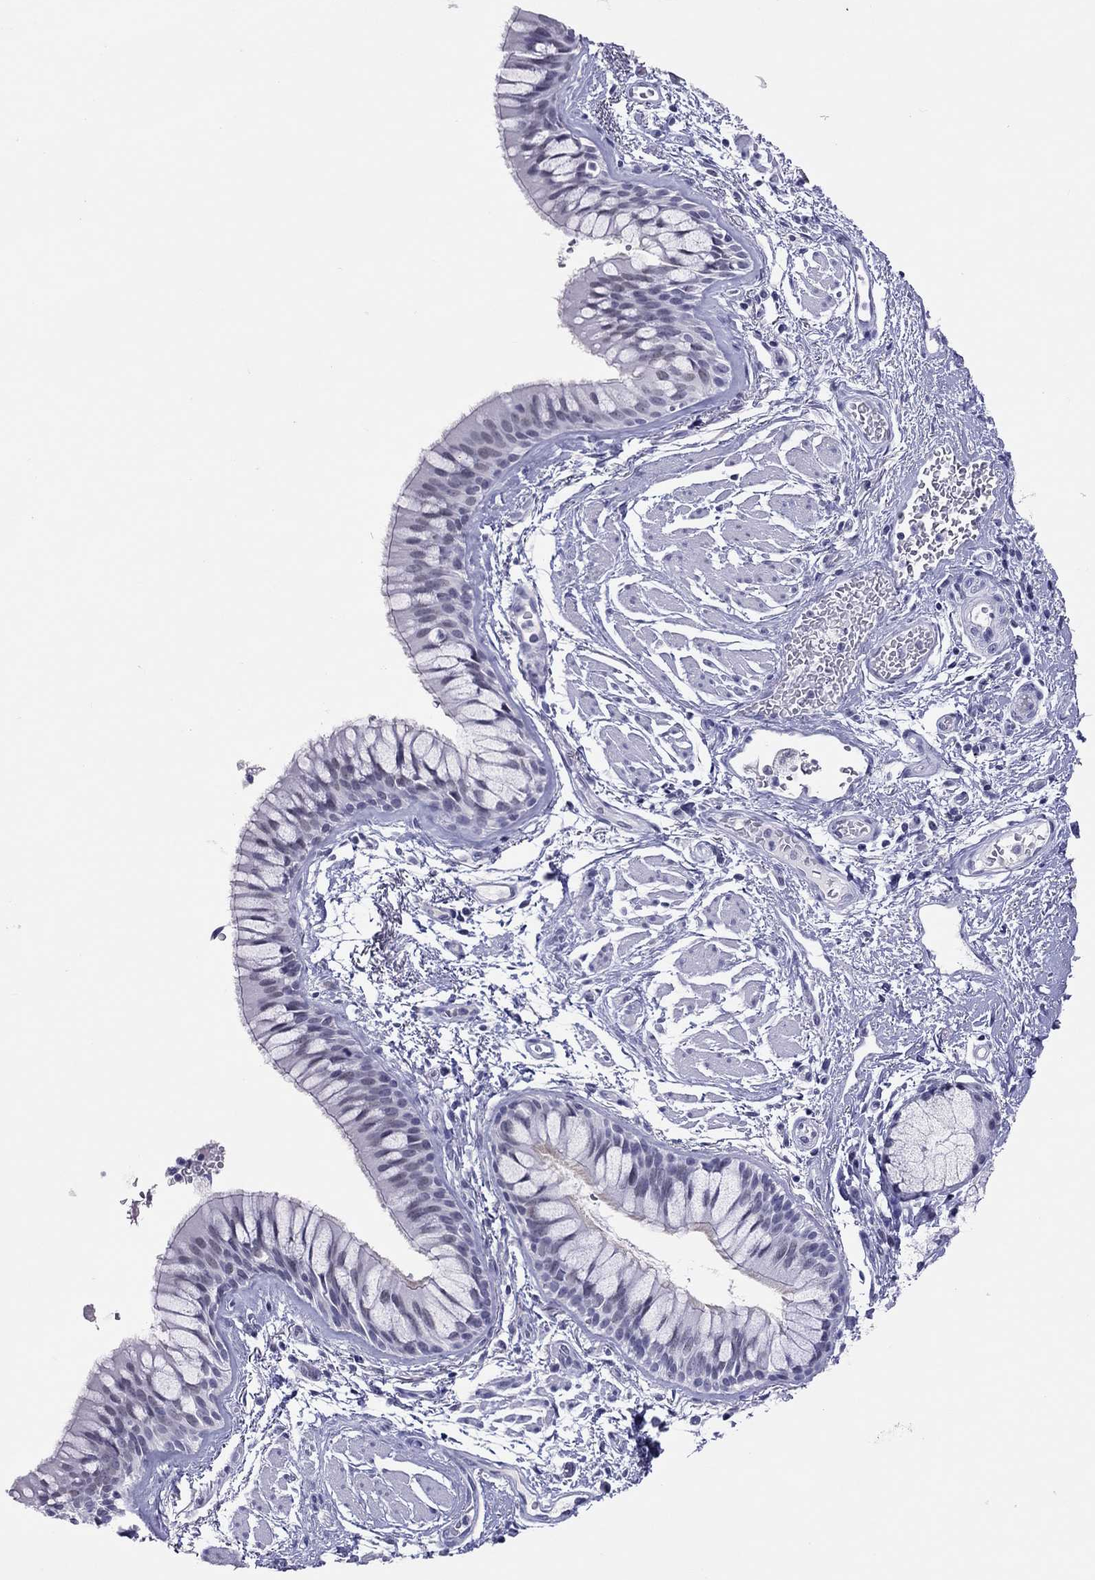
{"staining": {"intensity": "negative", "quantity": "none", "location": "none"}, "tissue": "bronchus", "cell_type": "Respiratory epithelial cells", "image_type": "normal", "snomed": [{"axis": "morphology", "description": "Normal tissue, NOS"}, {"axis": "topography", "description": "Bronchus"}, {"axis": "topography", "description": "Lung"}], "caption": "High power microscopy photomicrograph of an immunohistochemistry photomicrograph of normal bronchus, revealing no significant staining in respiratory epithelial cells.", "gene": "JHY", "patient": {"sex": "female", "age": 57}}